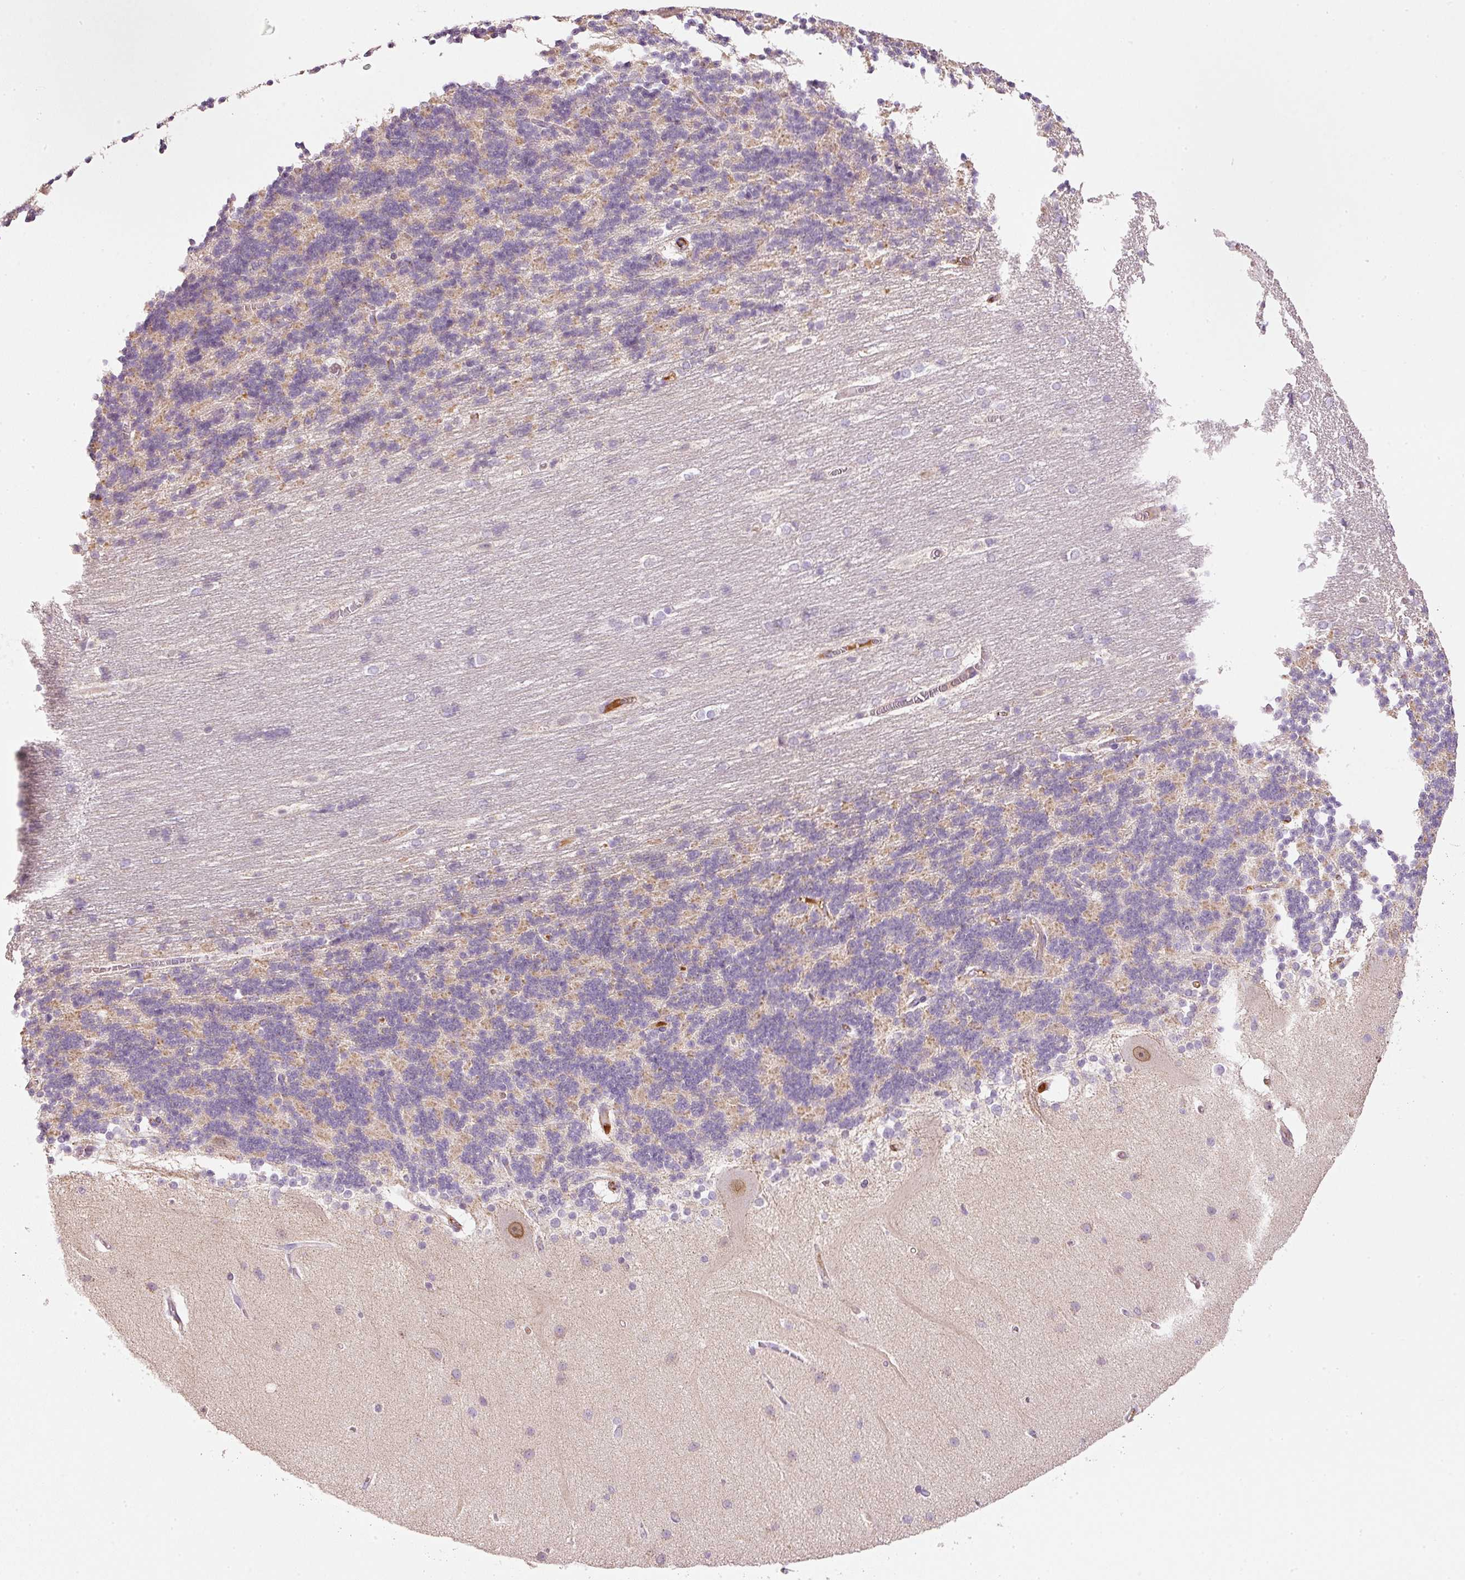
{"staining": {"intensity": "weak", "quantity": "25%-75%", "location": "cytoplasmic/membranous"}, "tissue": "cerebellum", "cell_type": "Cells in granular layer", "image_type": "normal", "snomed": [{"axis": "morphology", "description": "Normal tissue, NOS"}, {"axis": "topography", "description": "Cerebellum"}], "caption": "Immunohistochemistry of benign cerebellum displays low levels of weak cytoplasmic/membranous staining in about 25%-75% of cells in granular layer.", "gene": "KPNA5", "patient": {"sex": "female", "age": 54}}